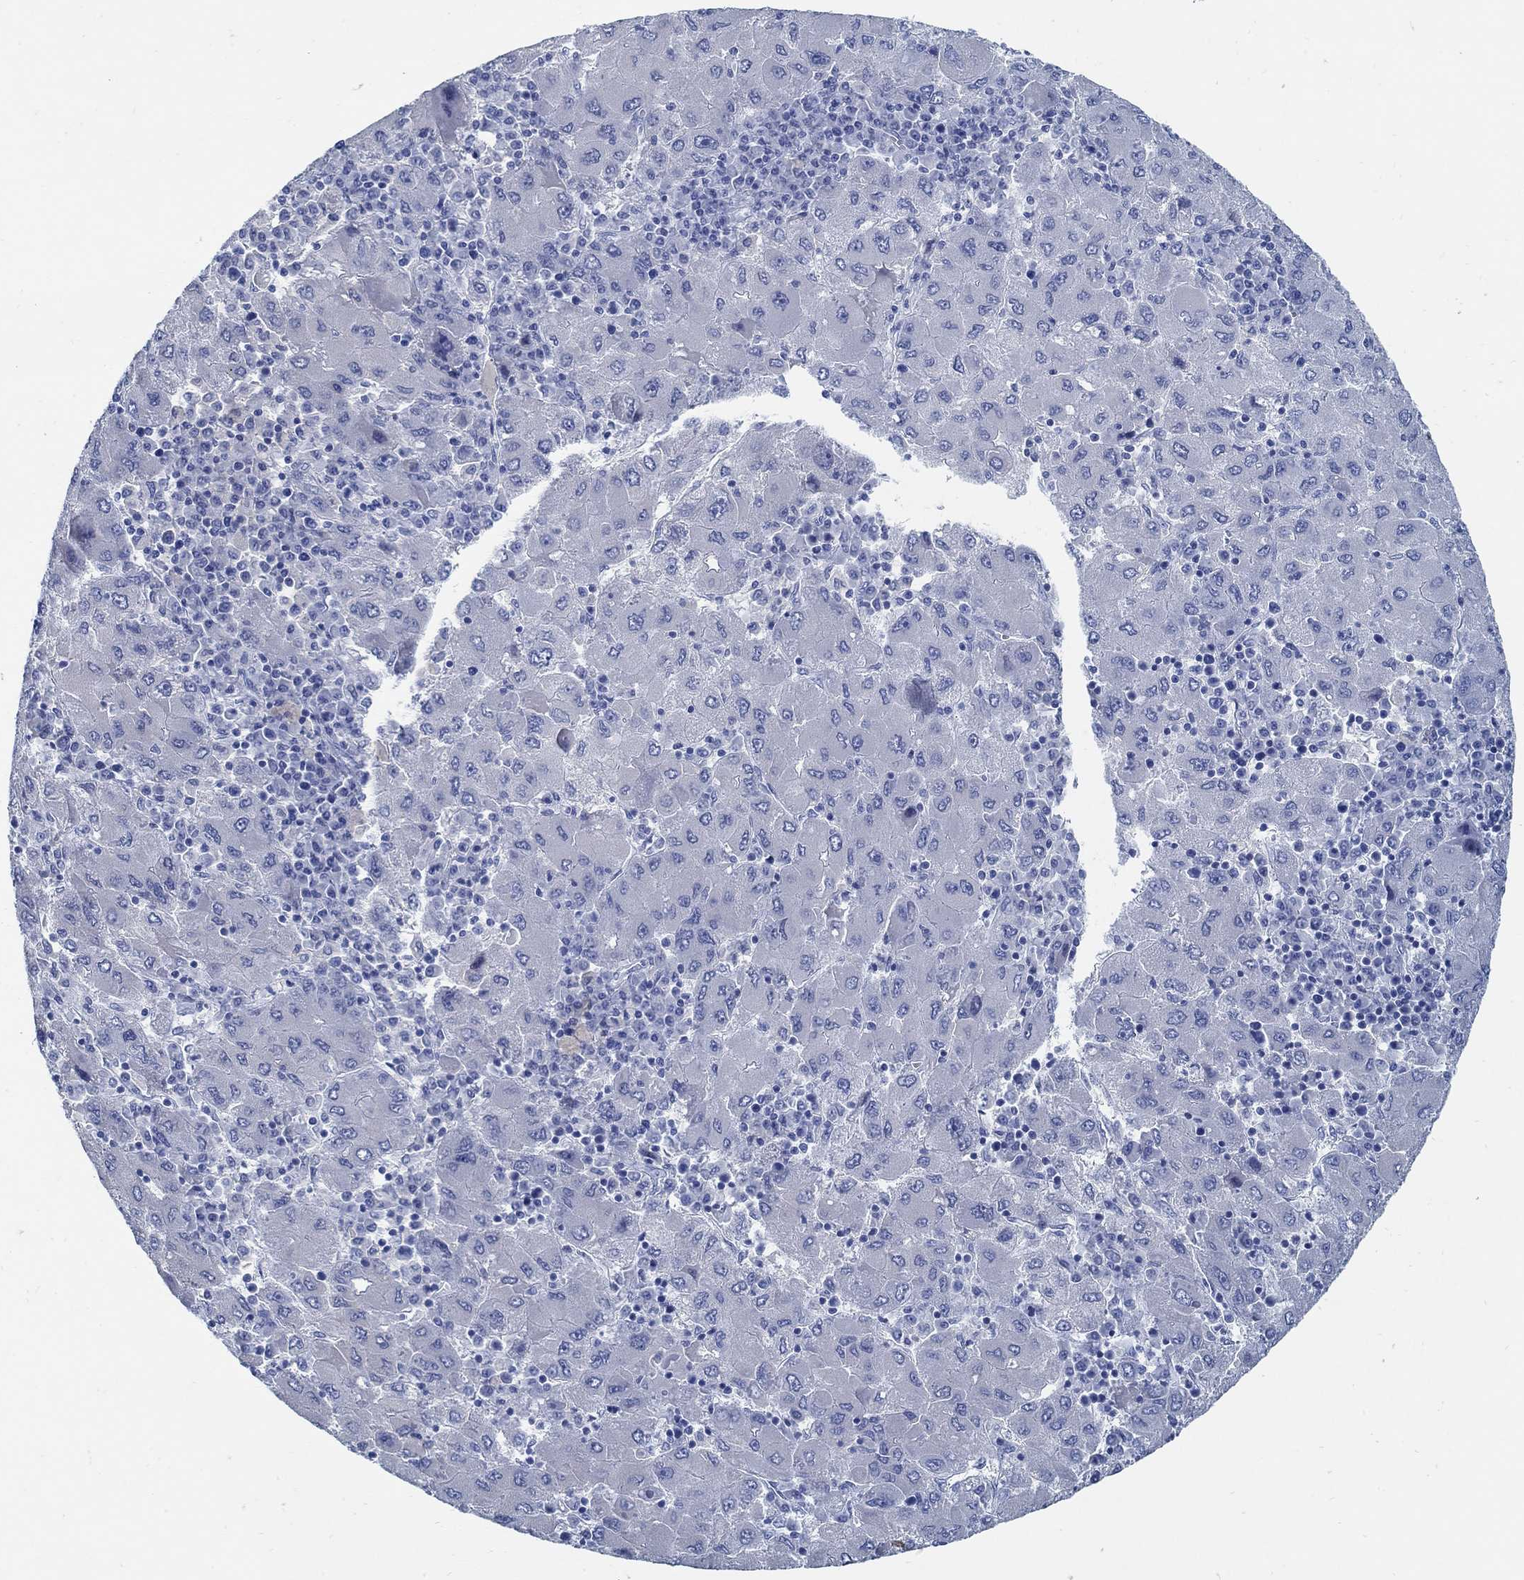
{"staining": {"intensity": "negative", "quantity": "none", "location": "none"}, "tissue": "liver cancer", "cell_type": "Tumor cells", "image_type": "cancer", "snomed": [{"axis": "morphology", "description": "Carcinoma, Hepatocellular, NOS"}, {"axis": "topography", "description": "Liver"}], "caption": "Hepatocellular carcinoma (liver) was stained to show a protein in brown. There is no significant expression in tumor cells.", "gene": "SLC45A1", "patient": {"sex": "male", "age": 75}}